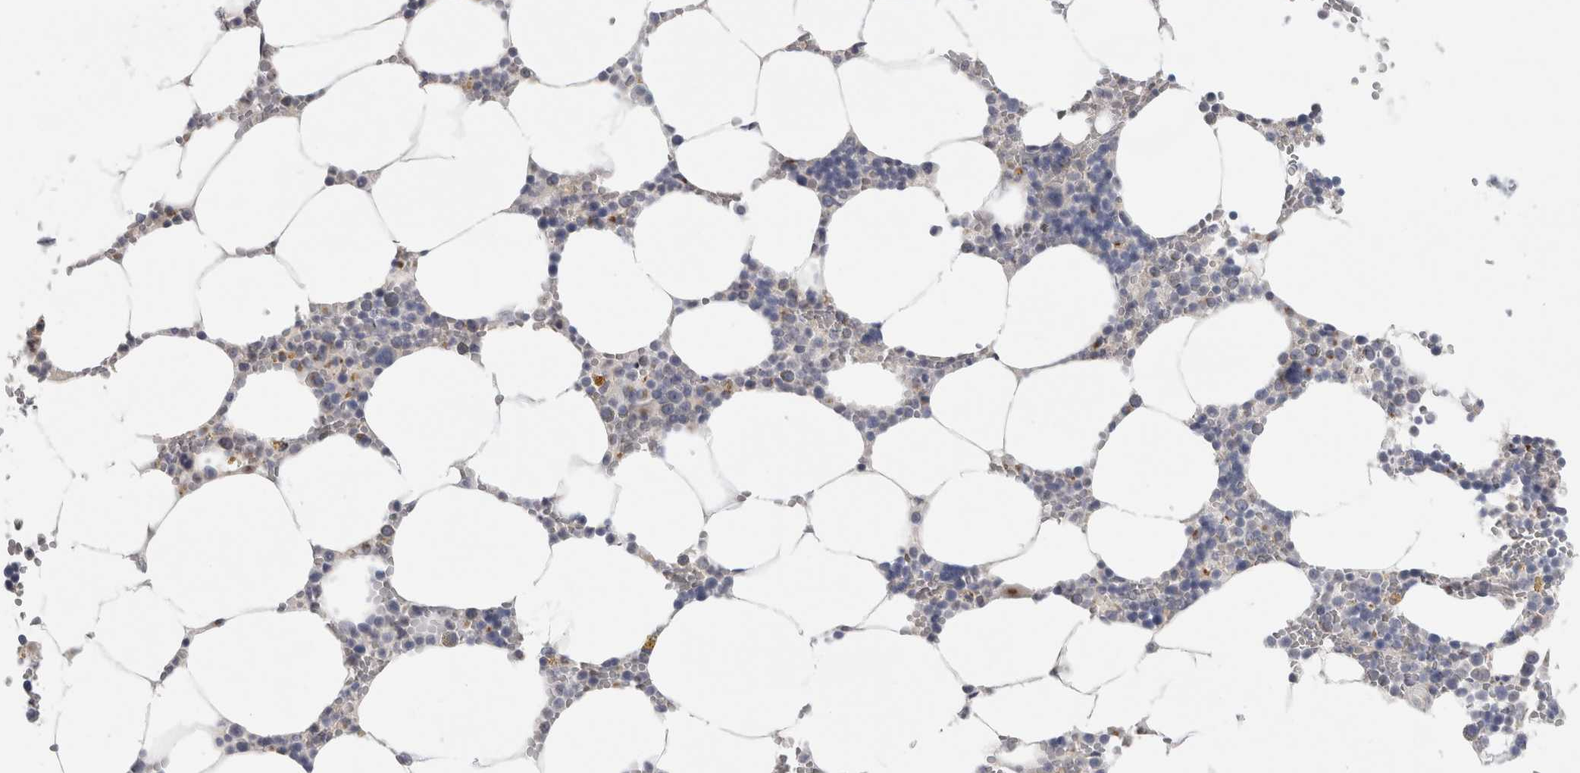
{"staining": {"intensity": "moderate", "quantity": "<25%", "location": "cytoplasmic/membranous"}, "tissue": "bone marrow", "cell_type": "Hematopoietic cells", "image_type": "normal", "snomed": [{"axis": "morphology", "description": "Normal tissue, NOS"}, {"axis": "topography", "description": "Bone marrow"}], "caption": "A brown stain labels moderate cytoplasmic/membranous staining of a protein in hematopoietic cells of normal human bone marrow. The staining is performed using DAB (3,3'-diaminobenzidine) brown chromogen to label protein expression. The nuclei are counter-stained blue using hematoxylin.", "gene": "MGAT1", "patient": {"sex": "male", "age": 70}}